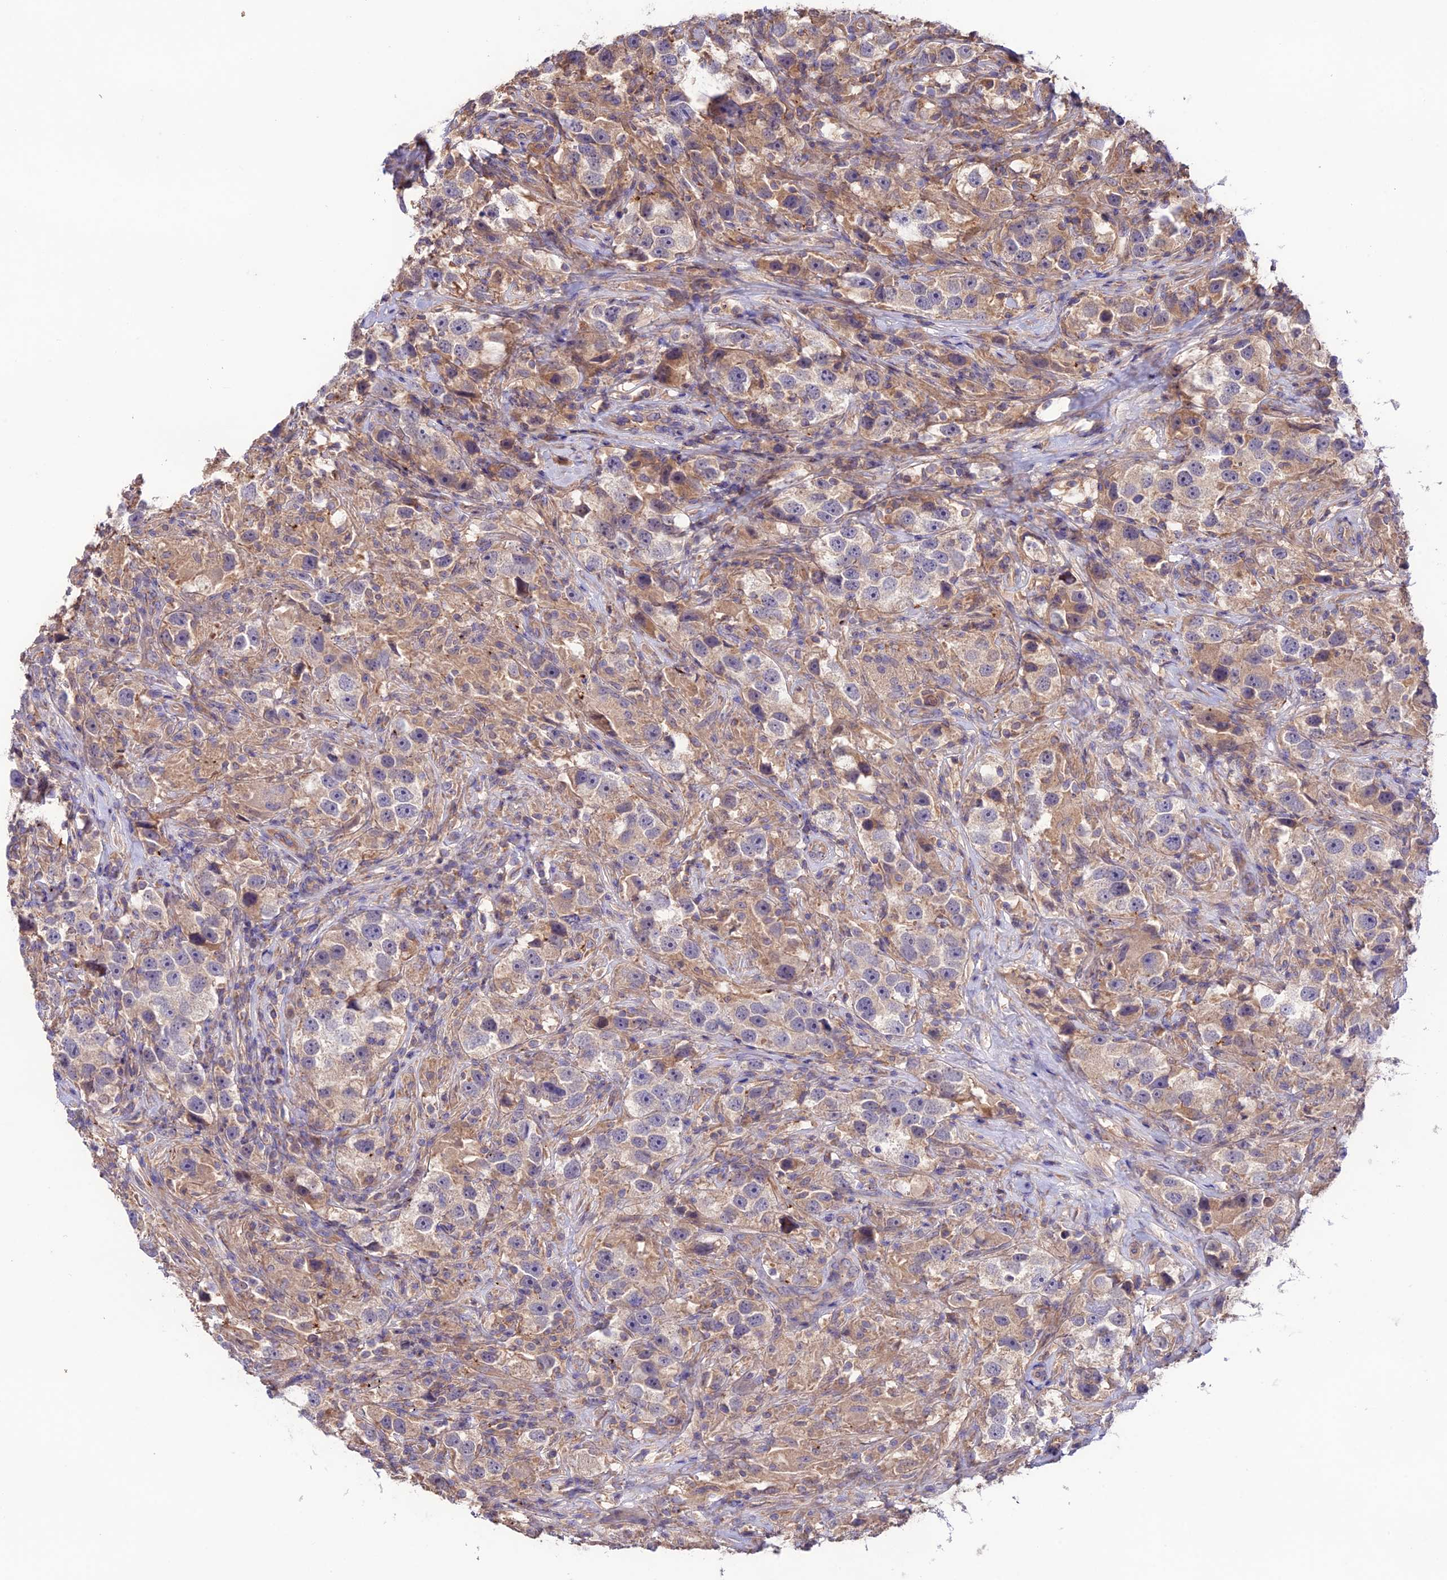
{"staining": {"intensity": "weak", "quantity": "<25%", "location": "cytoplasmic/membranous"}, "tissue": "testis cancer", "cell_type": "Tumor cells", "image_type": "cancer", "snomed": [{"axis": "morphology", "description": "Seminoma, NOS"}, {"axis": "topography", "description": "Testis"}], "caption": "A micrograph of seminoma (testis) stained for a protein shows no brown staining in tumor cells.", "gene": "BRME1", "patient": {"sex": "male", "age": 49}}